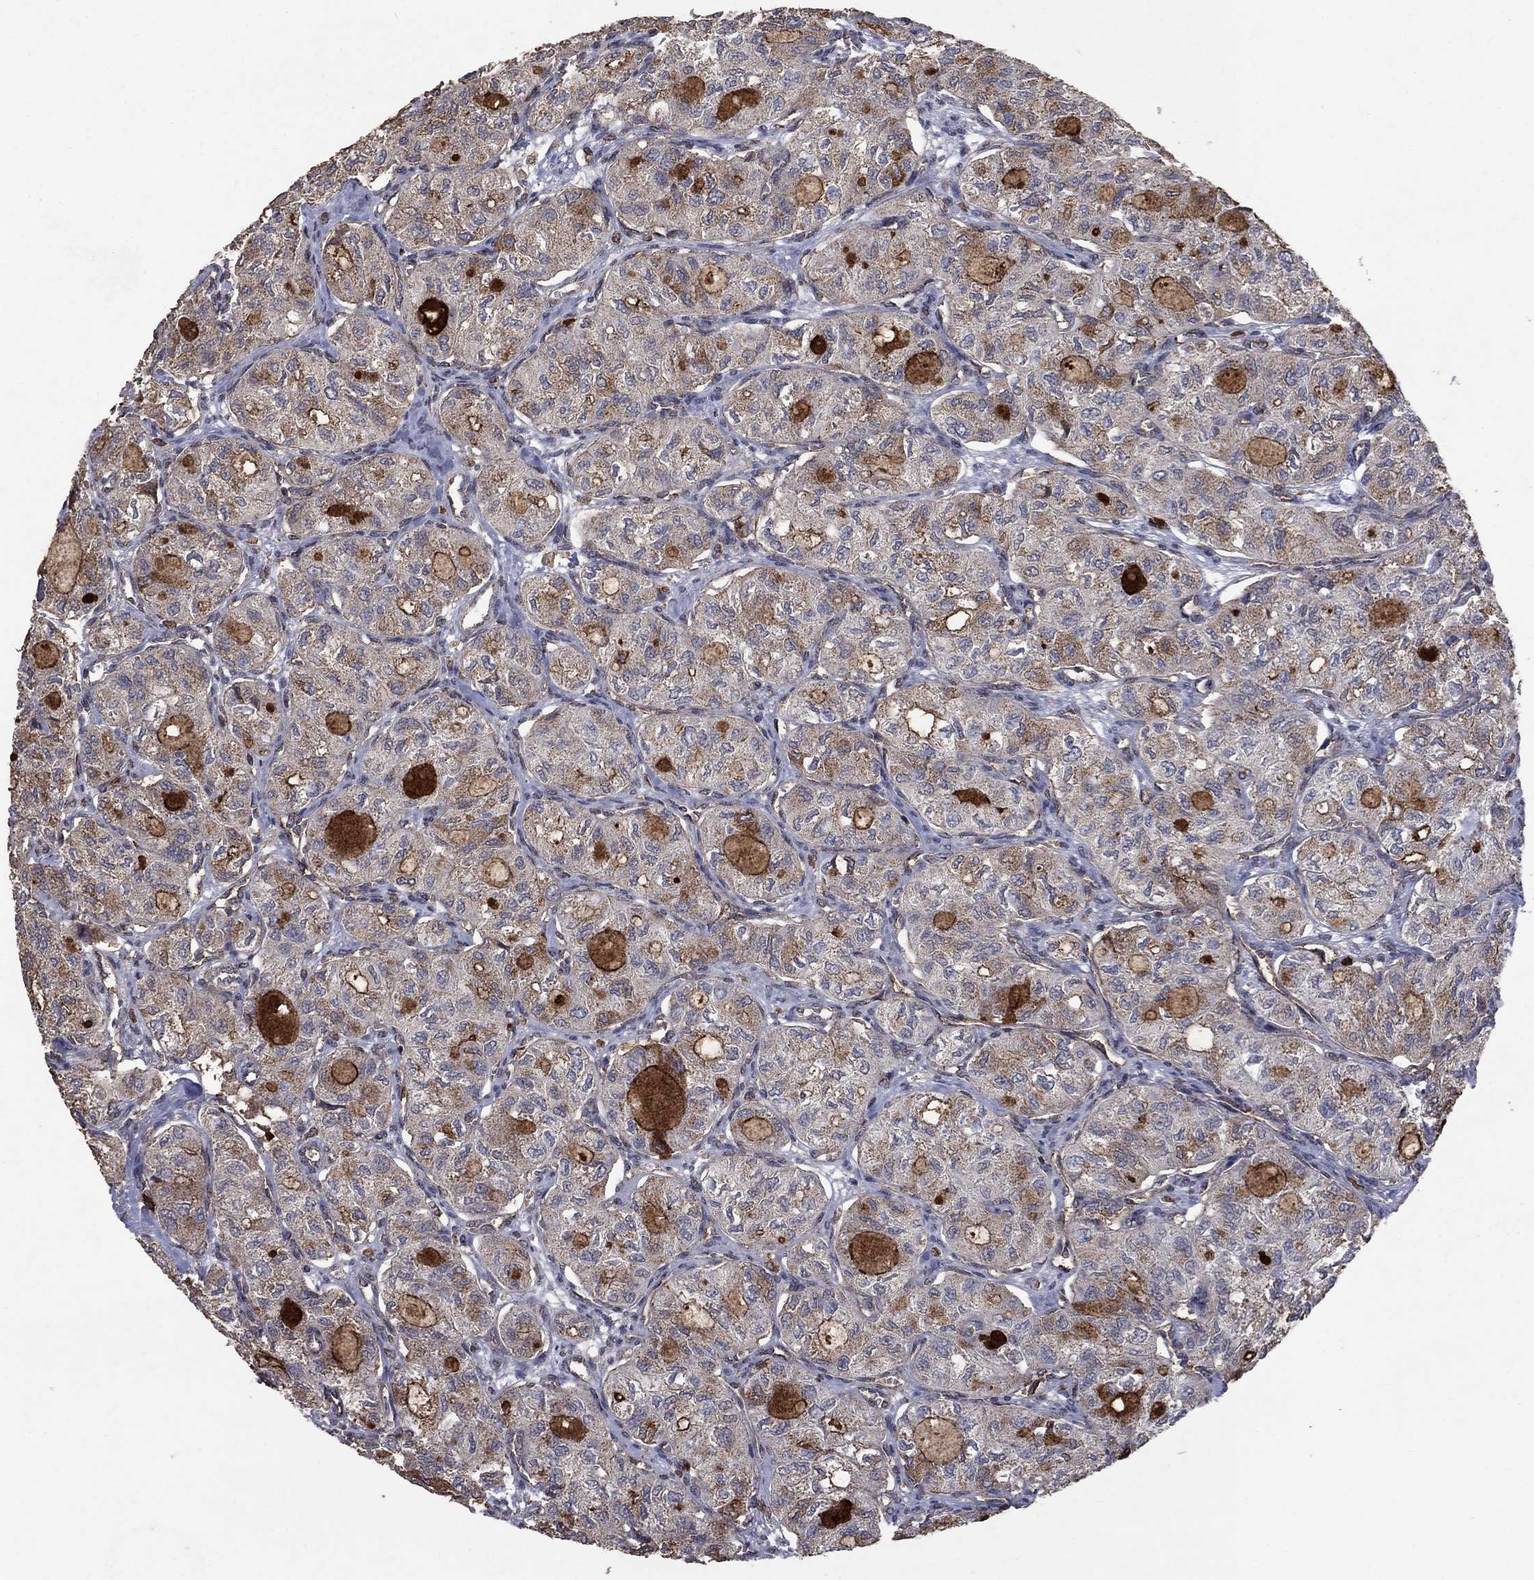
{"staining": {"intensity": "strong", "quantity": "<25%", "location": "cytoplasmic/membranous"}, "tissue": "thyroid cancer", "cell_type": "Tumor cells", "image_type": "cancer", "snomed": [{"axis": "morphology", "description": "Follicular adenoma carcinoma, NOS"}, {"axis": "topography", "description": "Thyroid gland"}], "caption": "Immunohistochemical staining of thyroid cancer (follicular adenoma carcinoma) demonstrates strong cytoplasmic/membranous protein expression in about <25% of tumor cells.", "gene": "CD24", "patient": {"sex": "male", "age": 75}}